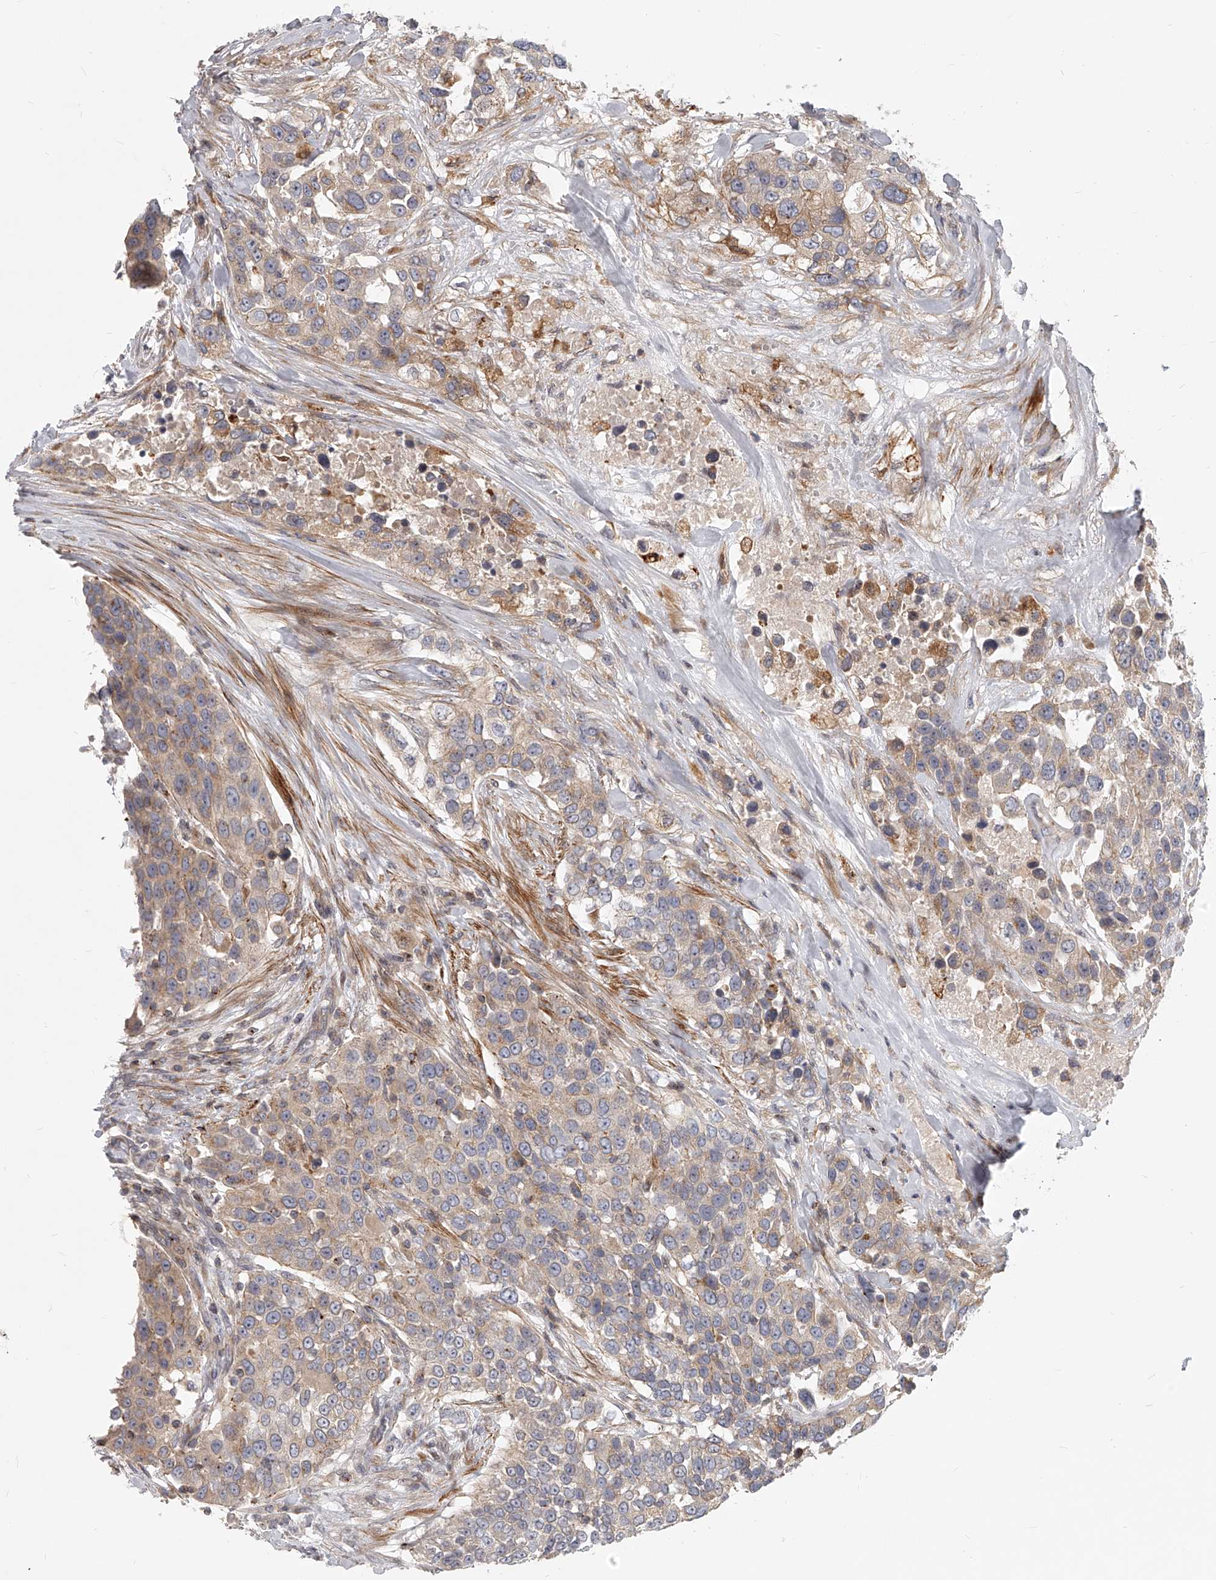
{"staining": {"intensity": "weak", "quantity": "25%-75%", "location": "cytoplasmic/membranous"}, "tissue": "urothelial cancer", "cell_type": "Tumor cells", "image_type": "cancer", "snomed": [{"axis": "morphology", "description": "Urothelial carcinoma, High grade"}, {"axis": "topography", "description": "Urinary bladder"}], "caption": "Brown immunohistochemical staining in human urothelial cancer demonstrates weak cytoplasmic/membranous positivity in approximately 25%-75% of tumor cells. Ihc stains the protein of interest in brown and the nuclei are stained blue.", "gene": "SLC37A1", "patient": {"sex": "female", "age": 80}}